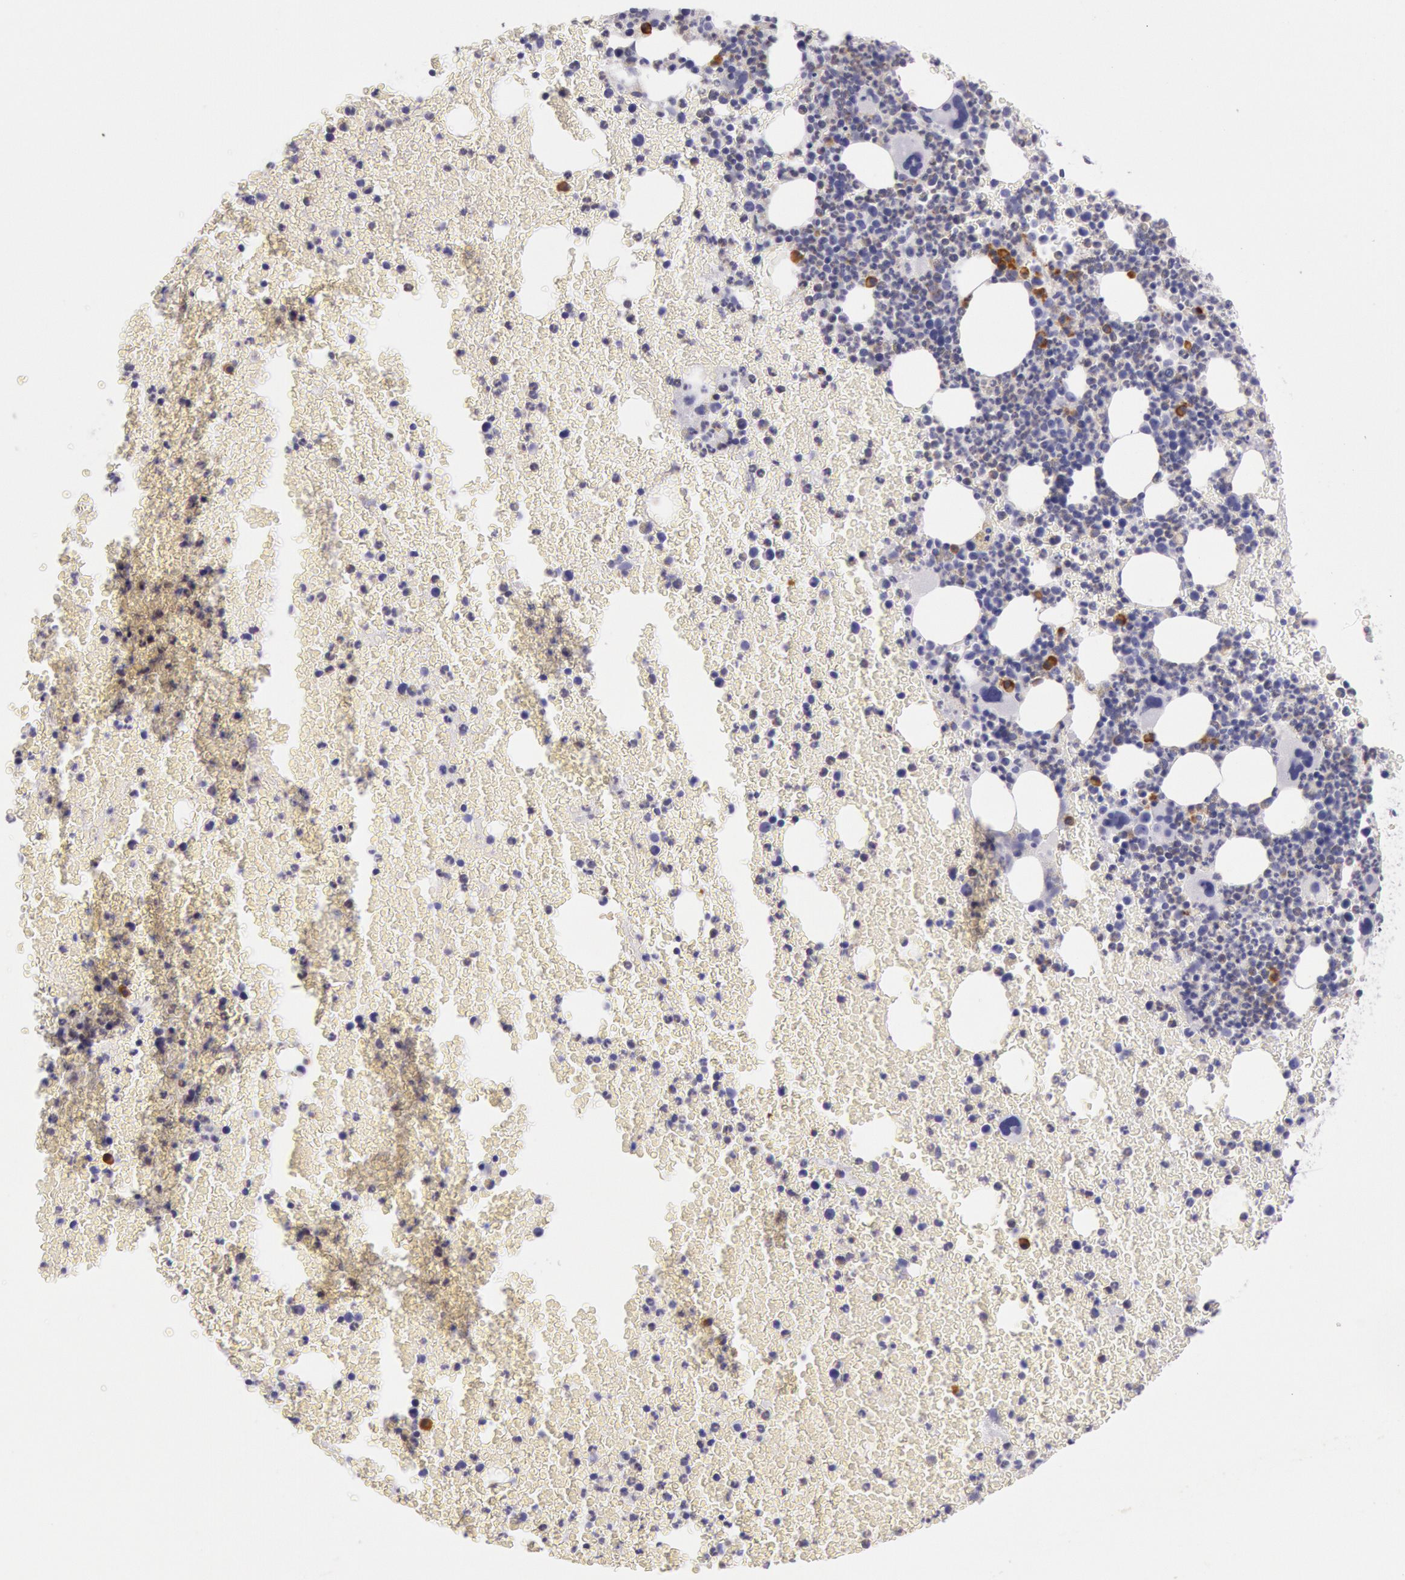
{"staining": {"intensity": "negative", "quantity": "none", "location": "none"}, "tissue": "bone marrow", "cell_type": "Hematopoietic cells", "image_type": "normal", "snomed": [{"axis": "morphology", "description": "Normal tissue, NOS"}, {"axis": "topography", "description": "Bone marrow"}], "caption": "Protein analysis of unremarkable bone marrow reveals no significant expression in hematopoietic cells. (Stains: DAB immunohistochemistry with hematoxylin counter stain, Microscopy: brightfield microscopy at high magnification).", "gene": "CIDEB", "patient": {"sex": "female", "age": 53}}